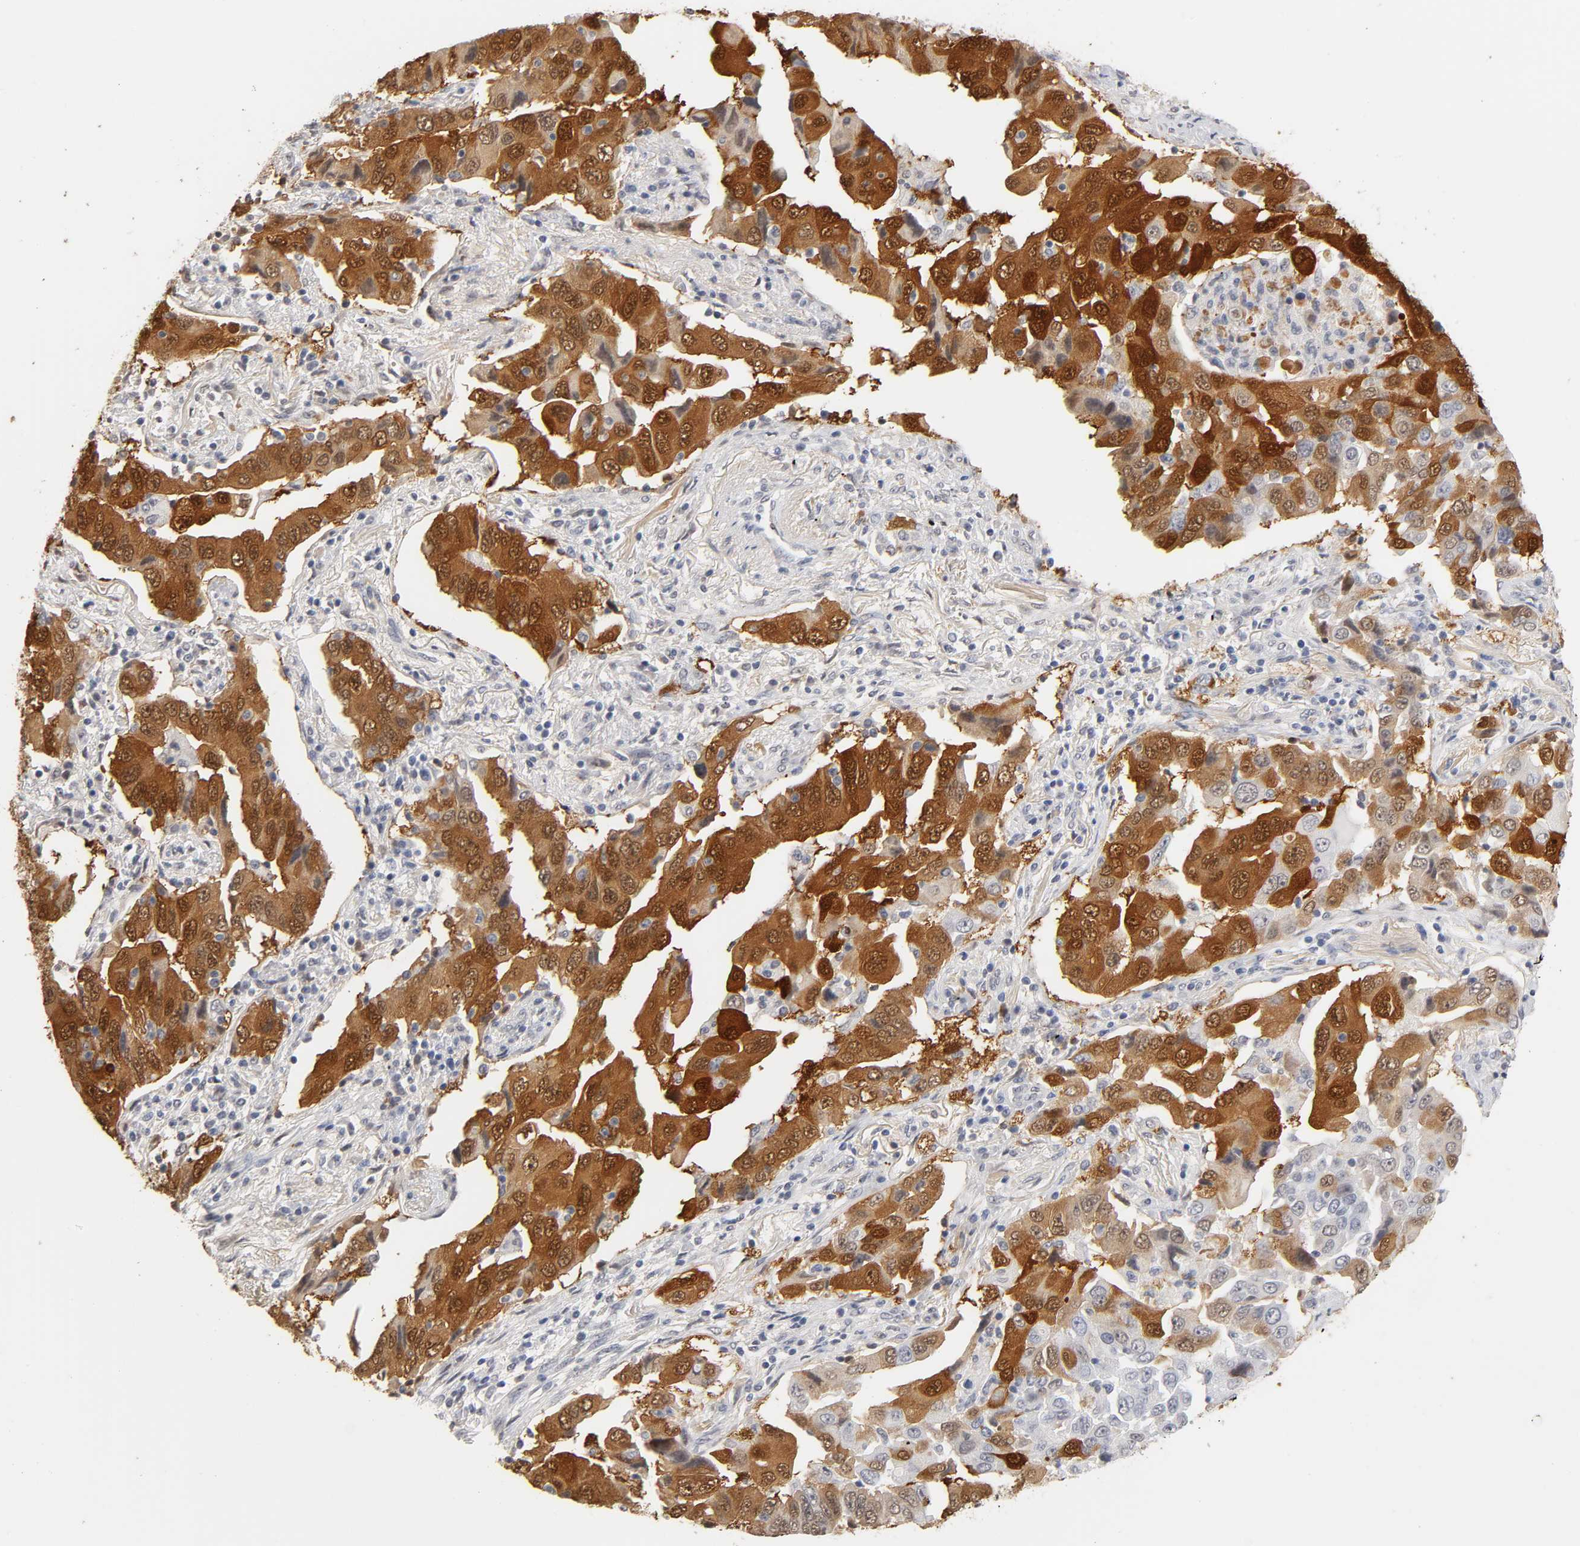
{"staining": {"intensity": "strong", "quantity": ">75%", "location": "cytoplasmic/membranous,nuclear"}, "tissue": "lung cancer", "cell_type": "Tumor cells", "image_type": "cancer", "snomed": [{"axis": "morphology", "description": "Adenocarcinoma, NOS"}, {"axis": "topography", "description": "Lung"}], "caption": "The immunohistochemical stain labels strong cytoplasmic/membranous and nuclear expression in tumor cells of lung cancer tissue.", "gene": "CRABP2", "patient": {"sex": "female", "age": 65}}